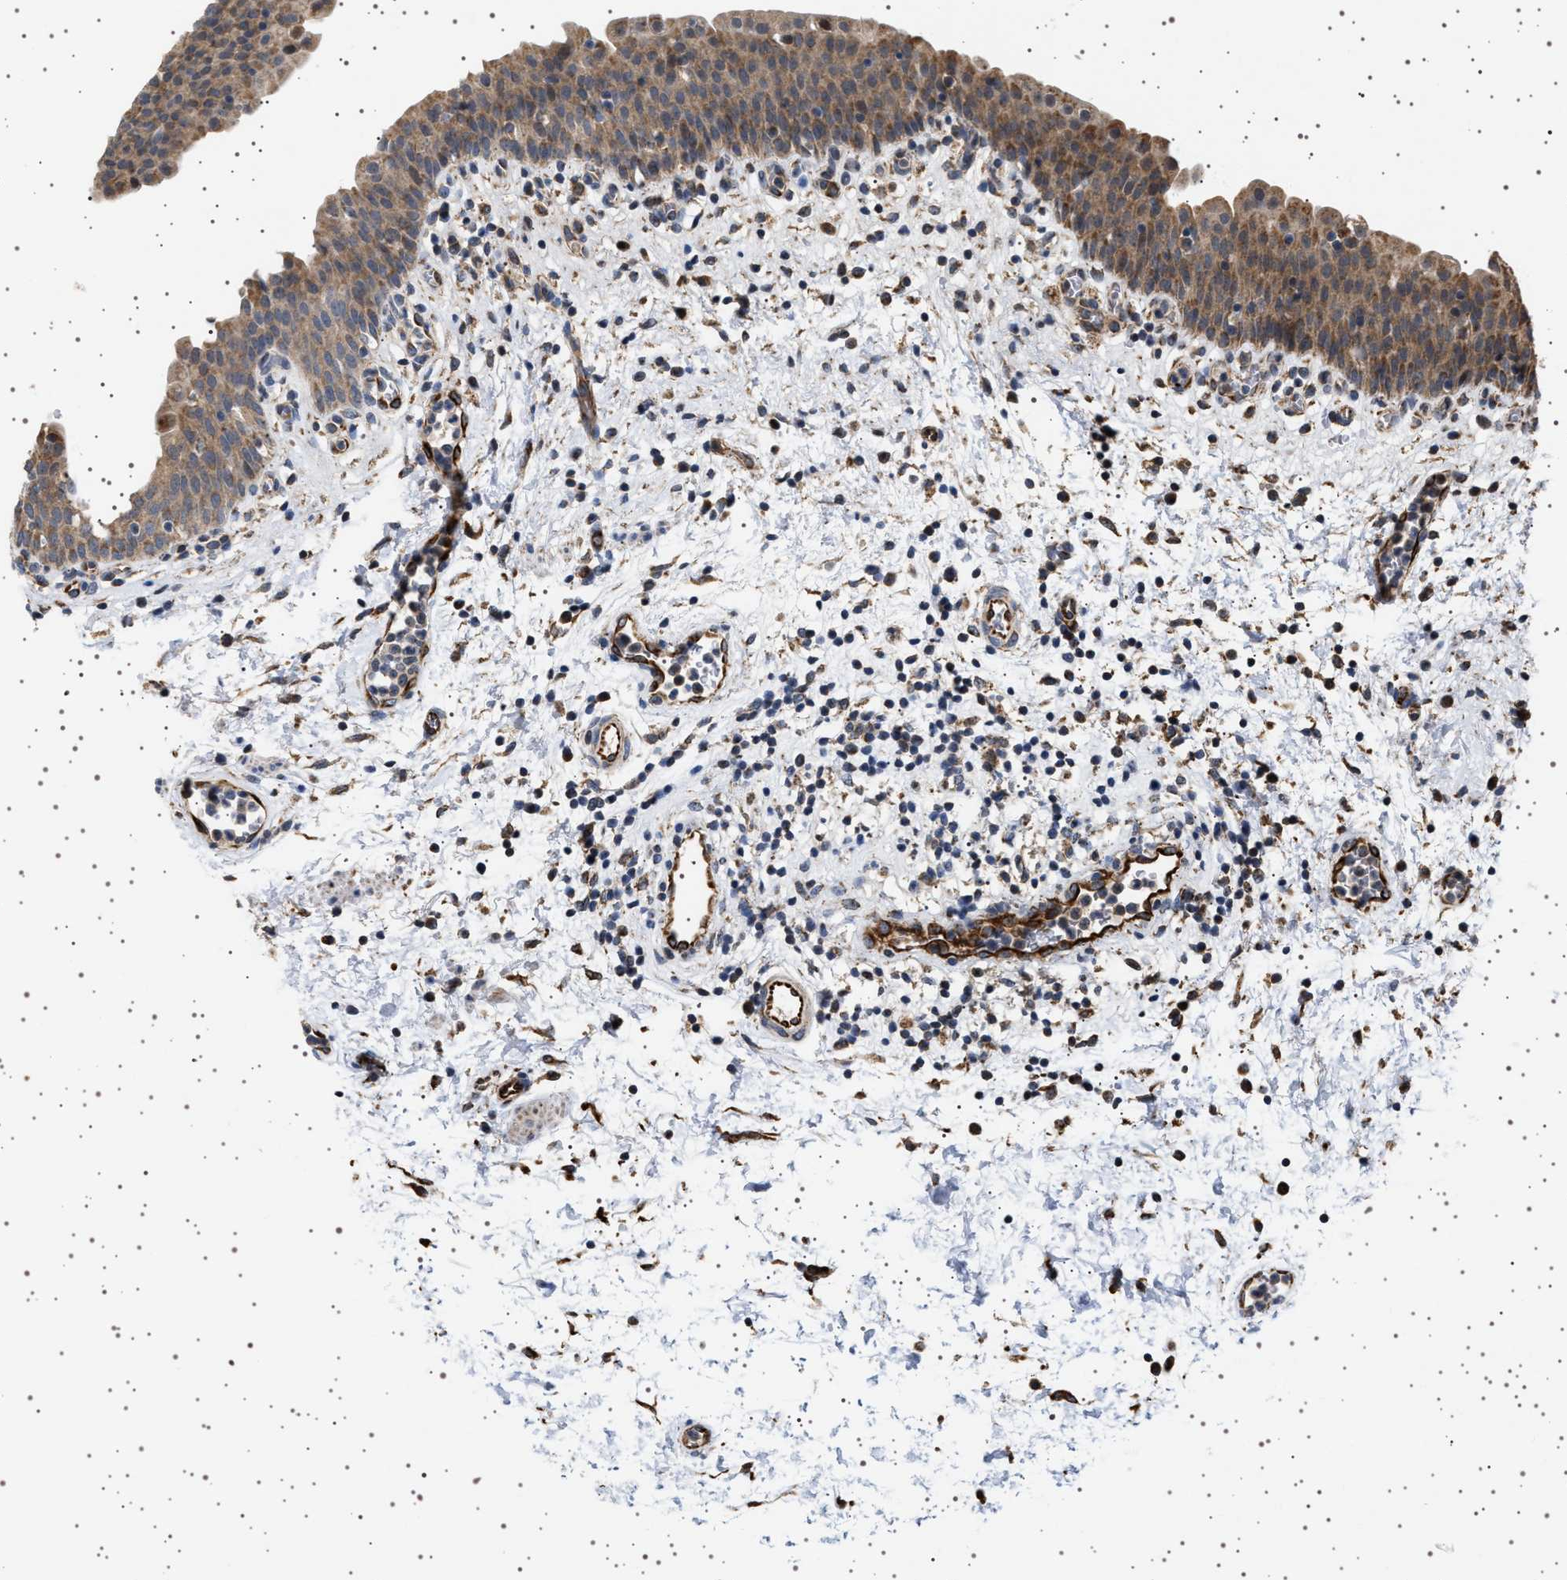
{"staining": {"intensity": "moderate", "quantity": ">75%", "location": "cytoplasmic/membranous"}, "tissue": "urinary bladder", "cell_type": "Urothelial cells", "image_type": "normal", "snomed": [{"axis": "morphology", "description": "Normal tissue, NOS"}, {"axis": "topography", "description": "Urinary bladder"}], "caption": "Immunohistochemical staining of normal human urinary bladder reveals moderate cytoplasmic/membranous protein expression in about >75% of urothelial cells. (Brightfield microscopy of DAB IHC at high magnification).", "gene": "TRUB2", "patient": {"sex": "male", "age": 37}}